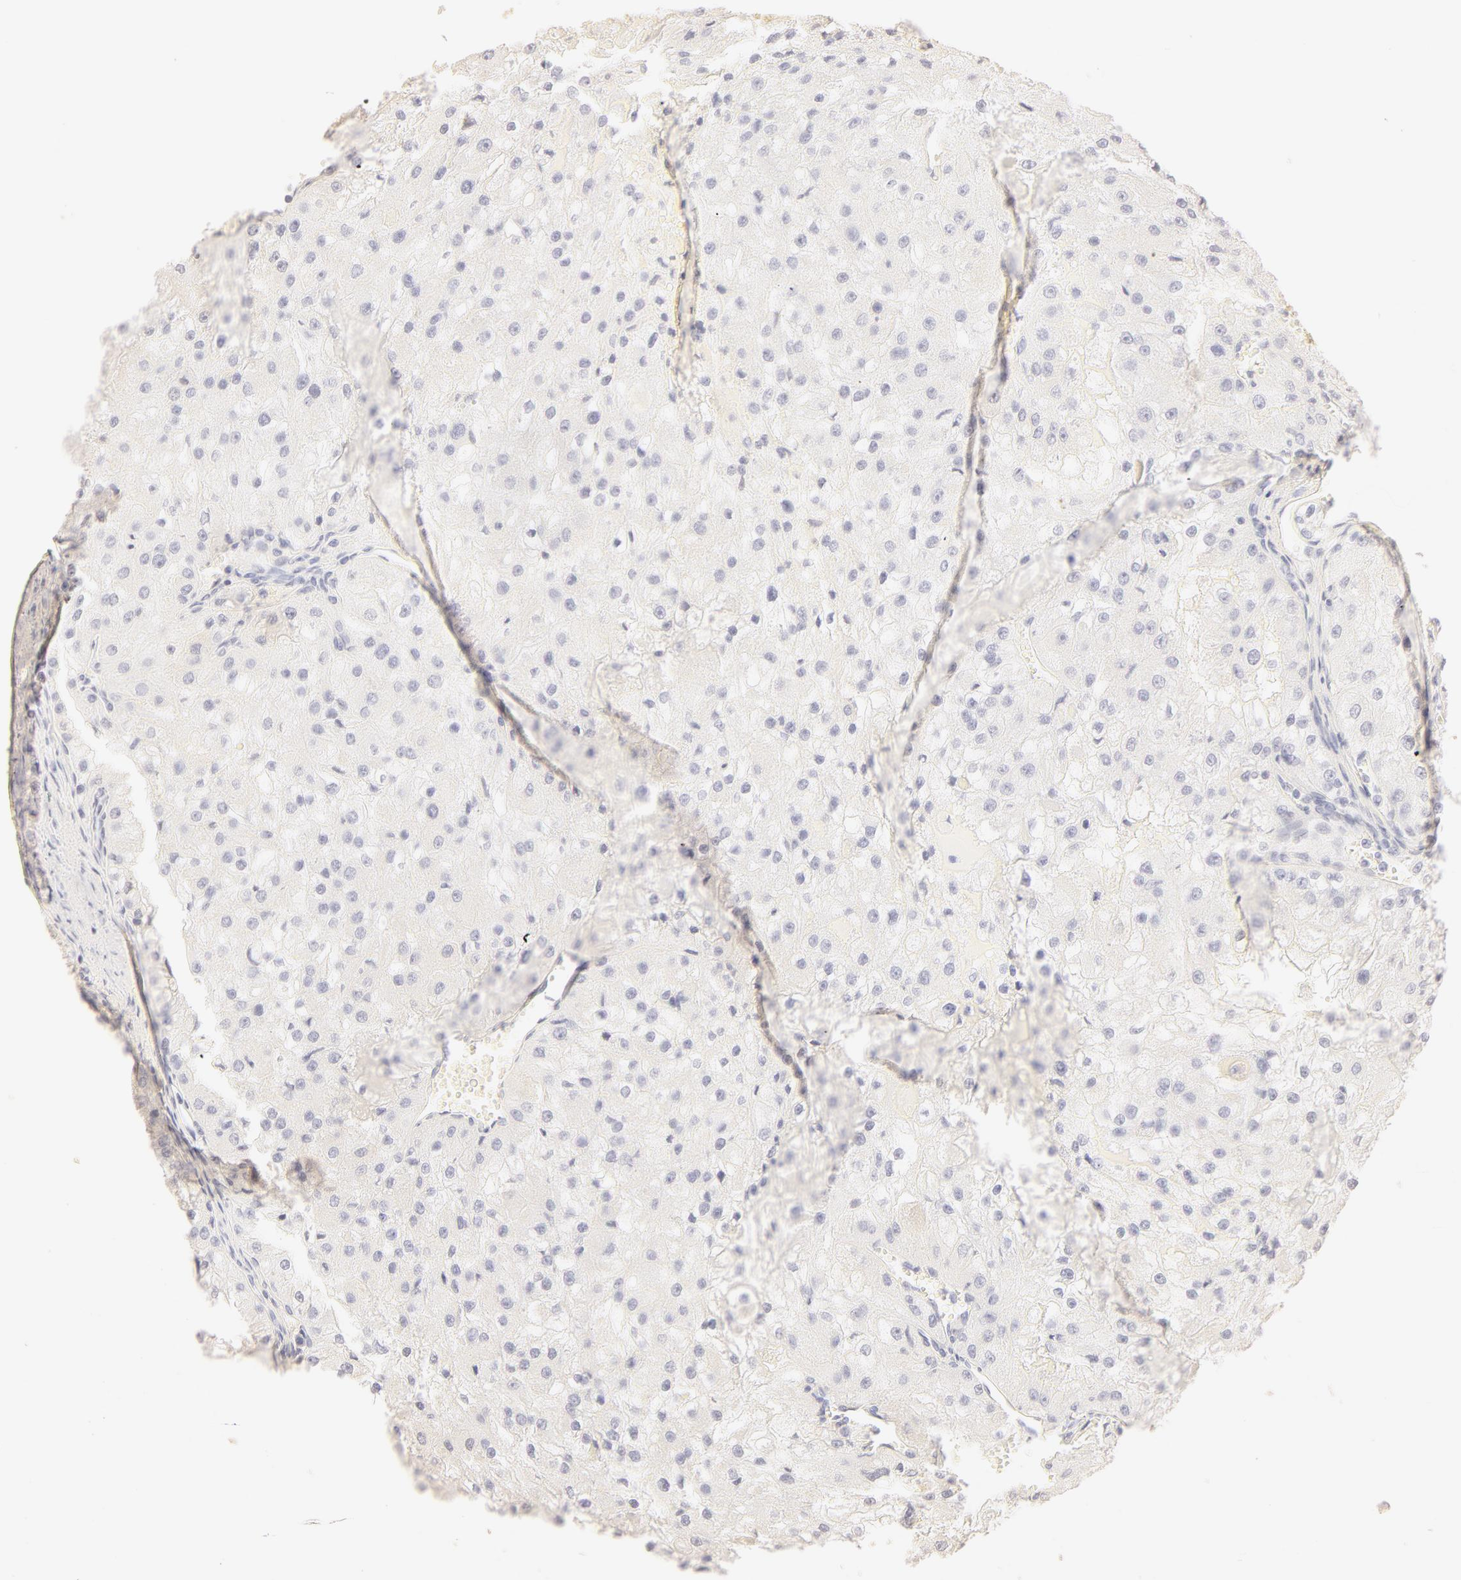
{"staining": {"intensity": "negative", "quantity": "none", "location": "none"}, "tissue": "renal cancer", "cell_type": "Tumor cells", "image_type": "cancer", "snomed": [{"axis": "morphology", "description": "Adenocarcinoma, NOS"}, {"axis": "topography", "description": "Kidney"}], "caption": "High magnification brightfield microscopy of renal cancer (adenocarcinoma) stained with DAB (brown) and counterstained with hematoxylin (blue): tumor cells show no significant expression.", "gene": "LGALS7B", "patient": {"sex": "female", "age": 74}}